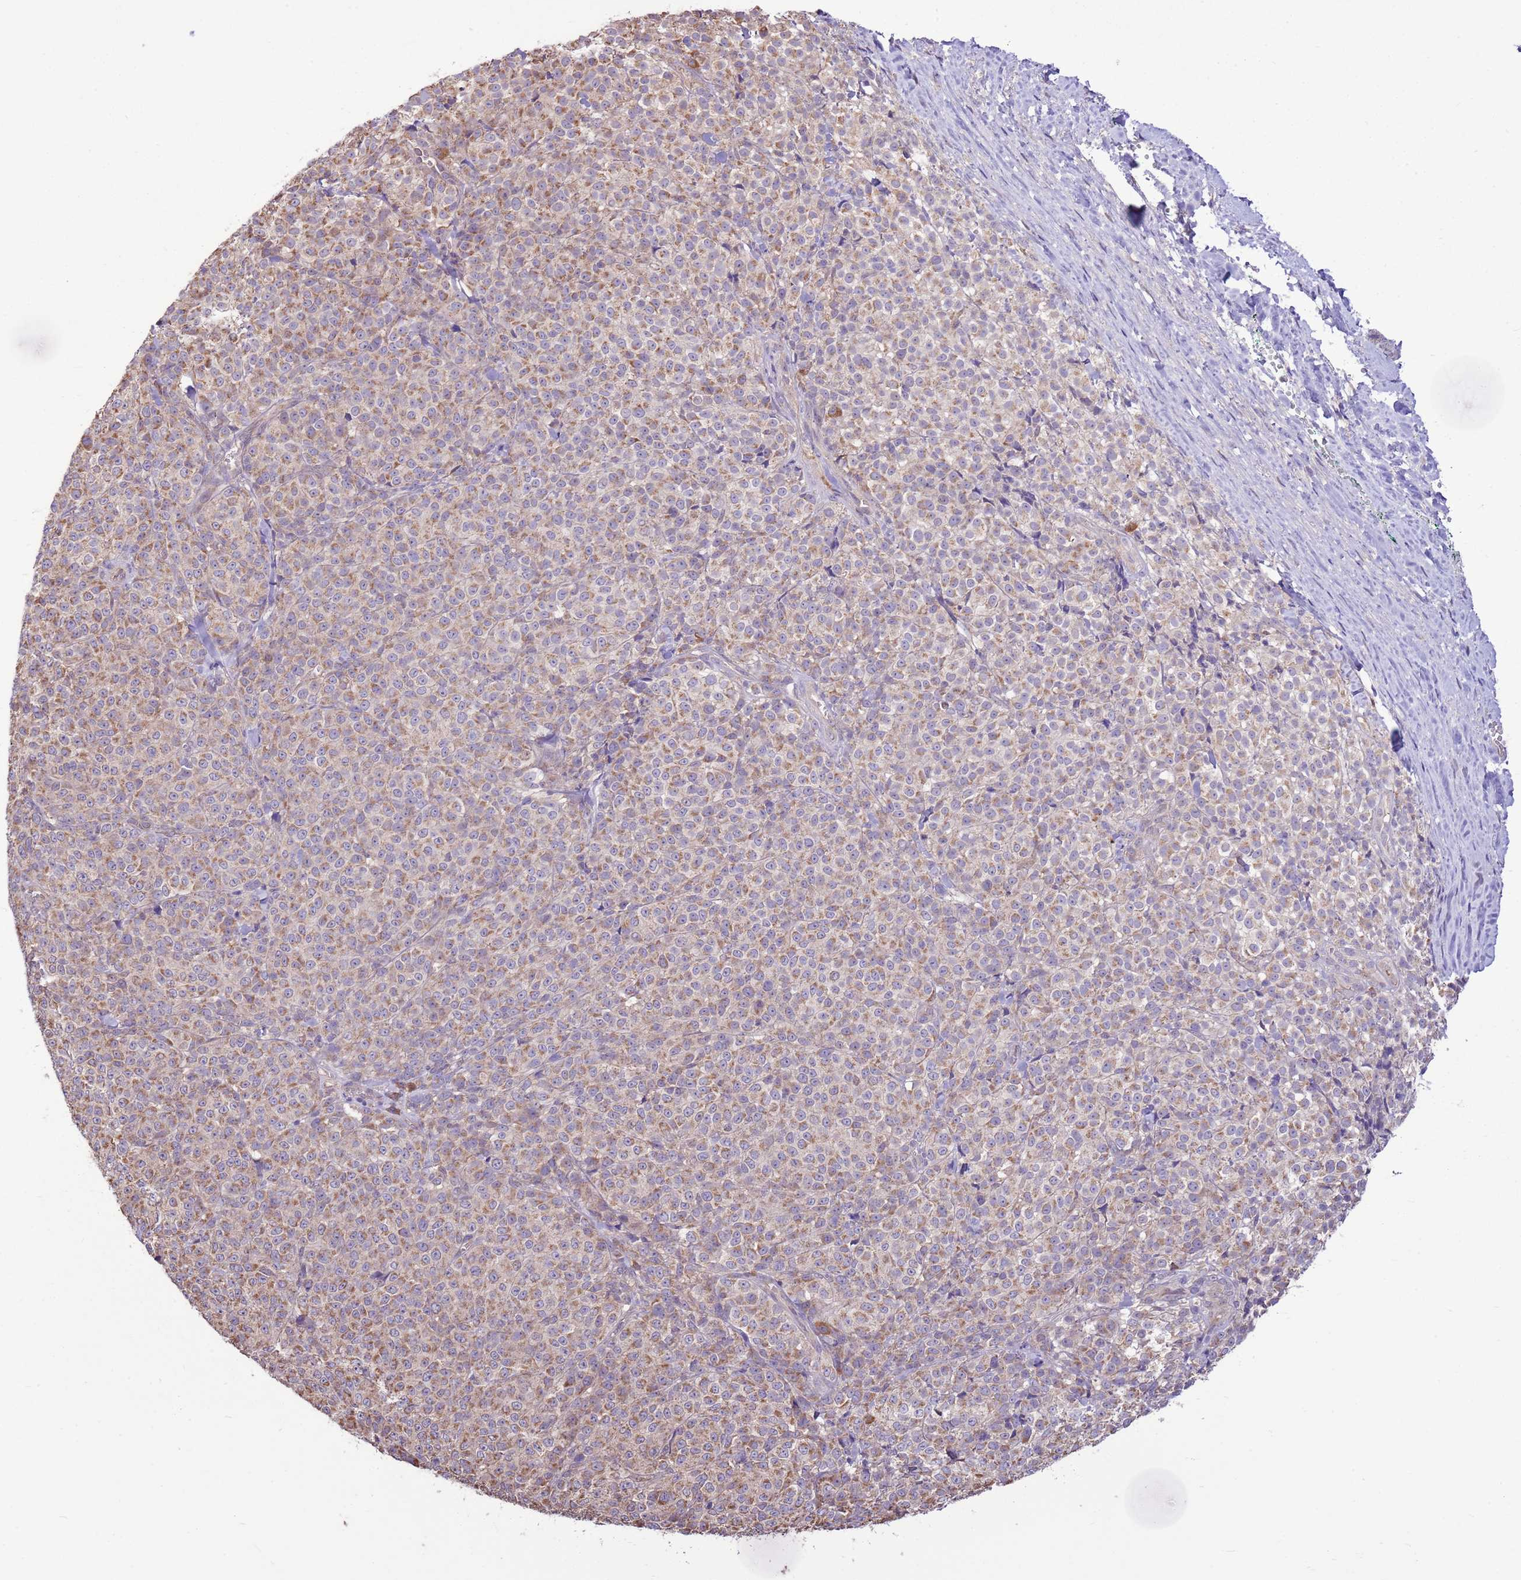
{"staining": {"intensity": "moderate", "quantity": ">75%", "location": "cytoplasmic/membranous"}, "tissue": "melanoma", "cell_type": "Tumor cells", "image_type": "cancer", "snomed": [{"axis": "morphology", "description": "Normal tissue, NOS"}, {"axis": "morphology", "description": "Malignant melanoma, NOS"}, {"axis": "topography", "description": "Skin"}], "caption": "A brown stain shows moderate cytoplasmic/membranous staining of a protein in human melanoma tumor cells.", "gene": "BBS5", "patient": {"sex": "female", "age": 34}}